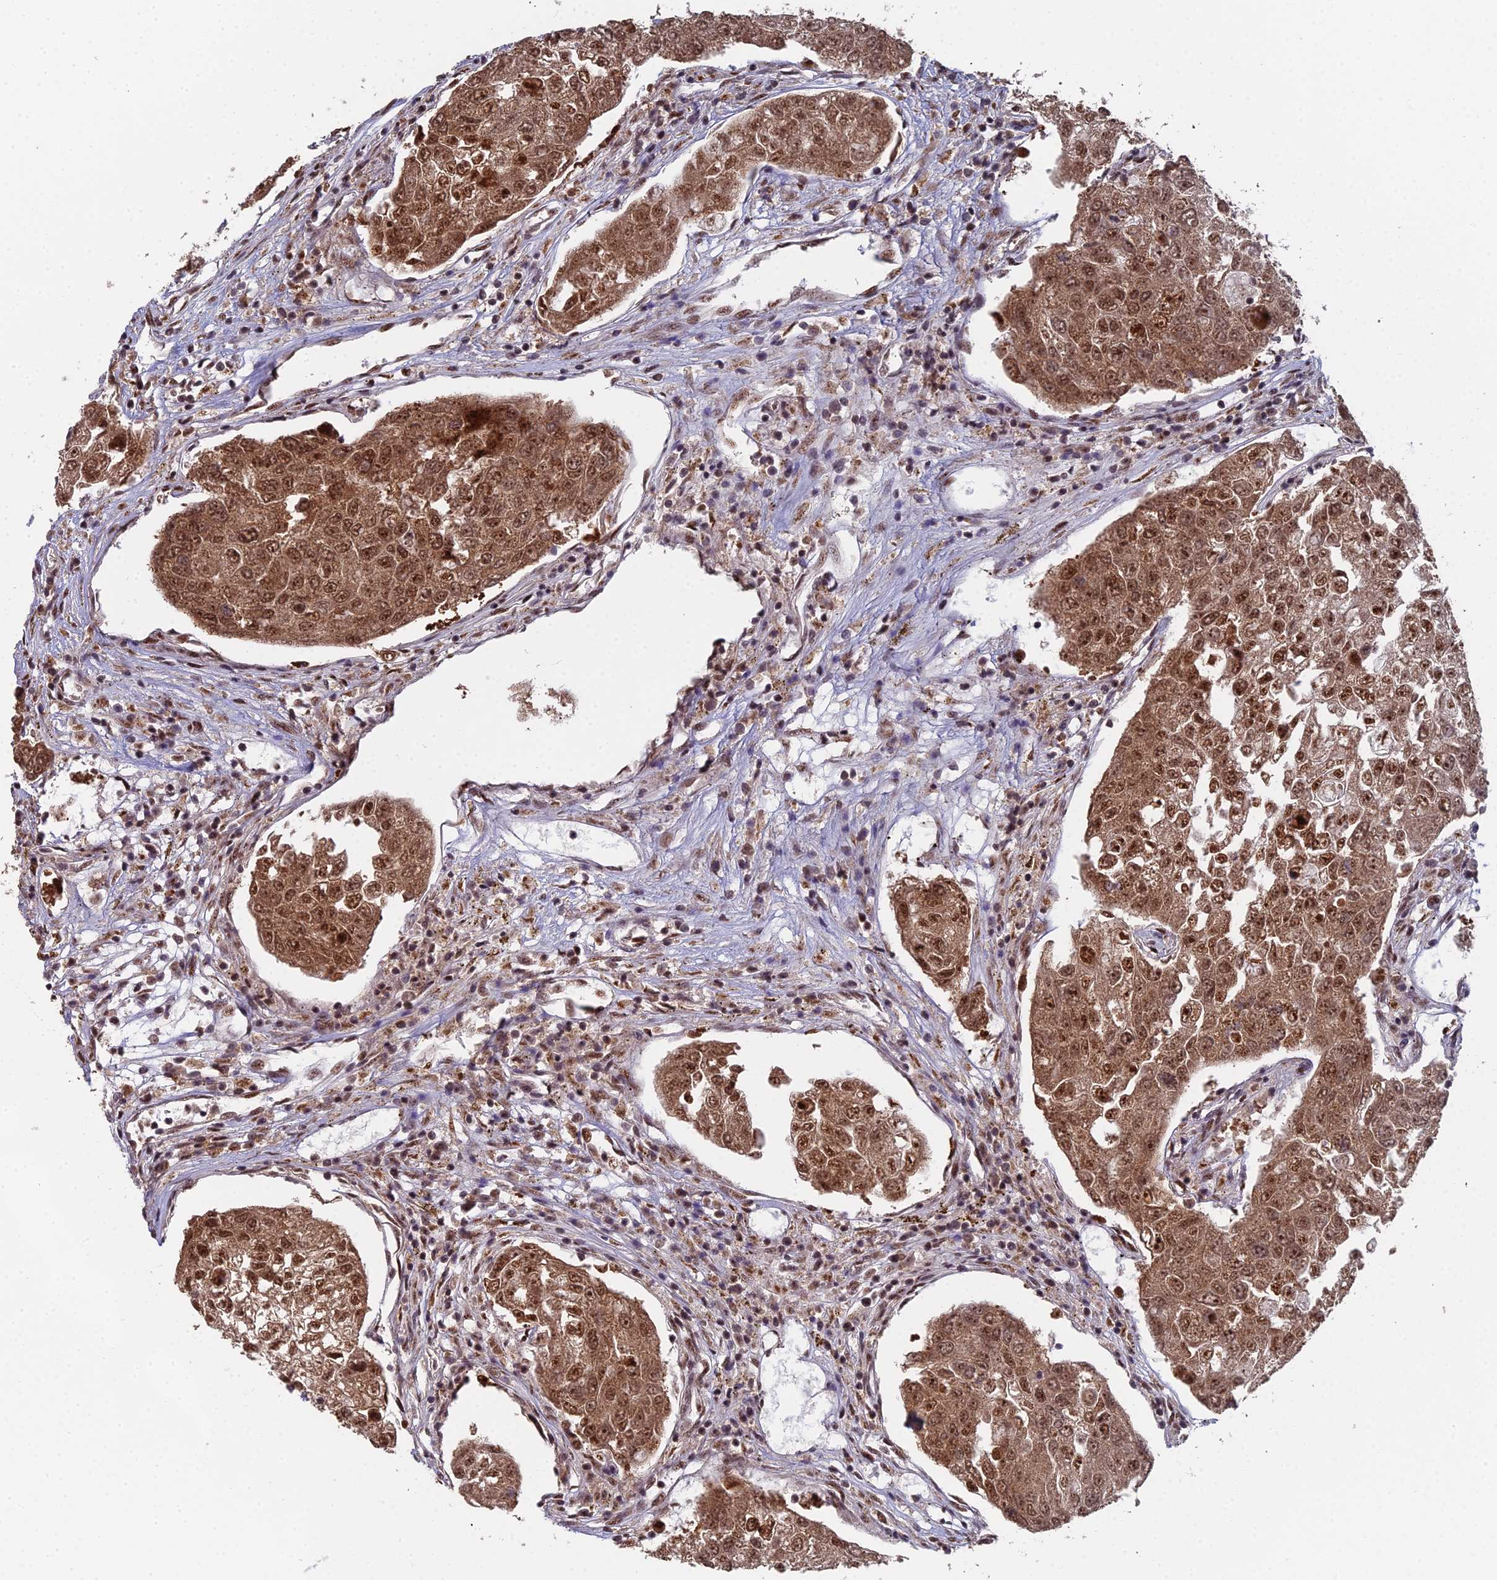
{"staining": {"intensity": "strong", "quantity": ">75%", "location": "cytoplasmic/membranous,nuclear"}, "tissue": "urothelial cancer", "cell_type": "Tumor cells", "image_type": "cancer", "snomed": [{"axis": "morphology", "description": "Urothelial carcinoma, High grade"}, {"axis": "topography", "description": "Lymph node"}, {"axis": "topography", "description": "Urinary bladder"}], "caption": "Protein staining of urothelial carcinoma (high-grade) tissue displays strong cytoplasmic/membranous and nuclear staining in about >75% of tumor cells.", "gene": "SF3B3", "patient": {"sex": "male", "age": 51}}